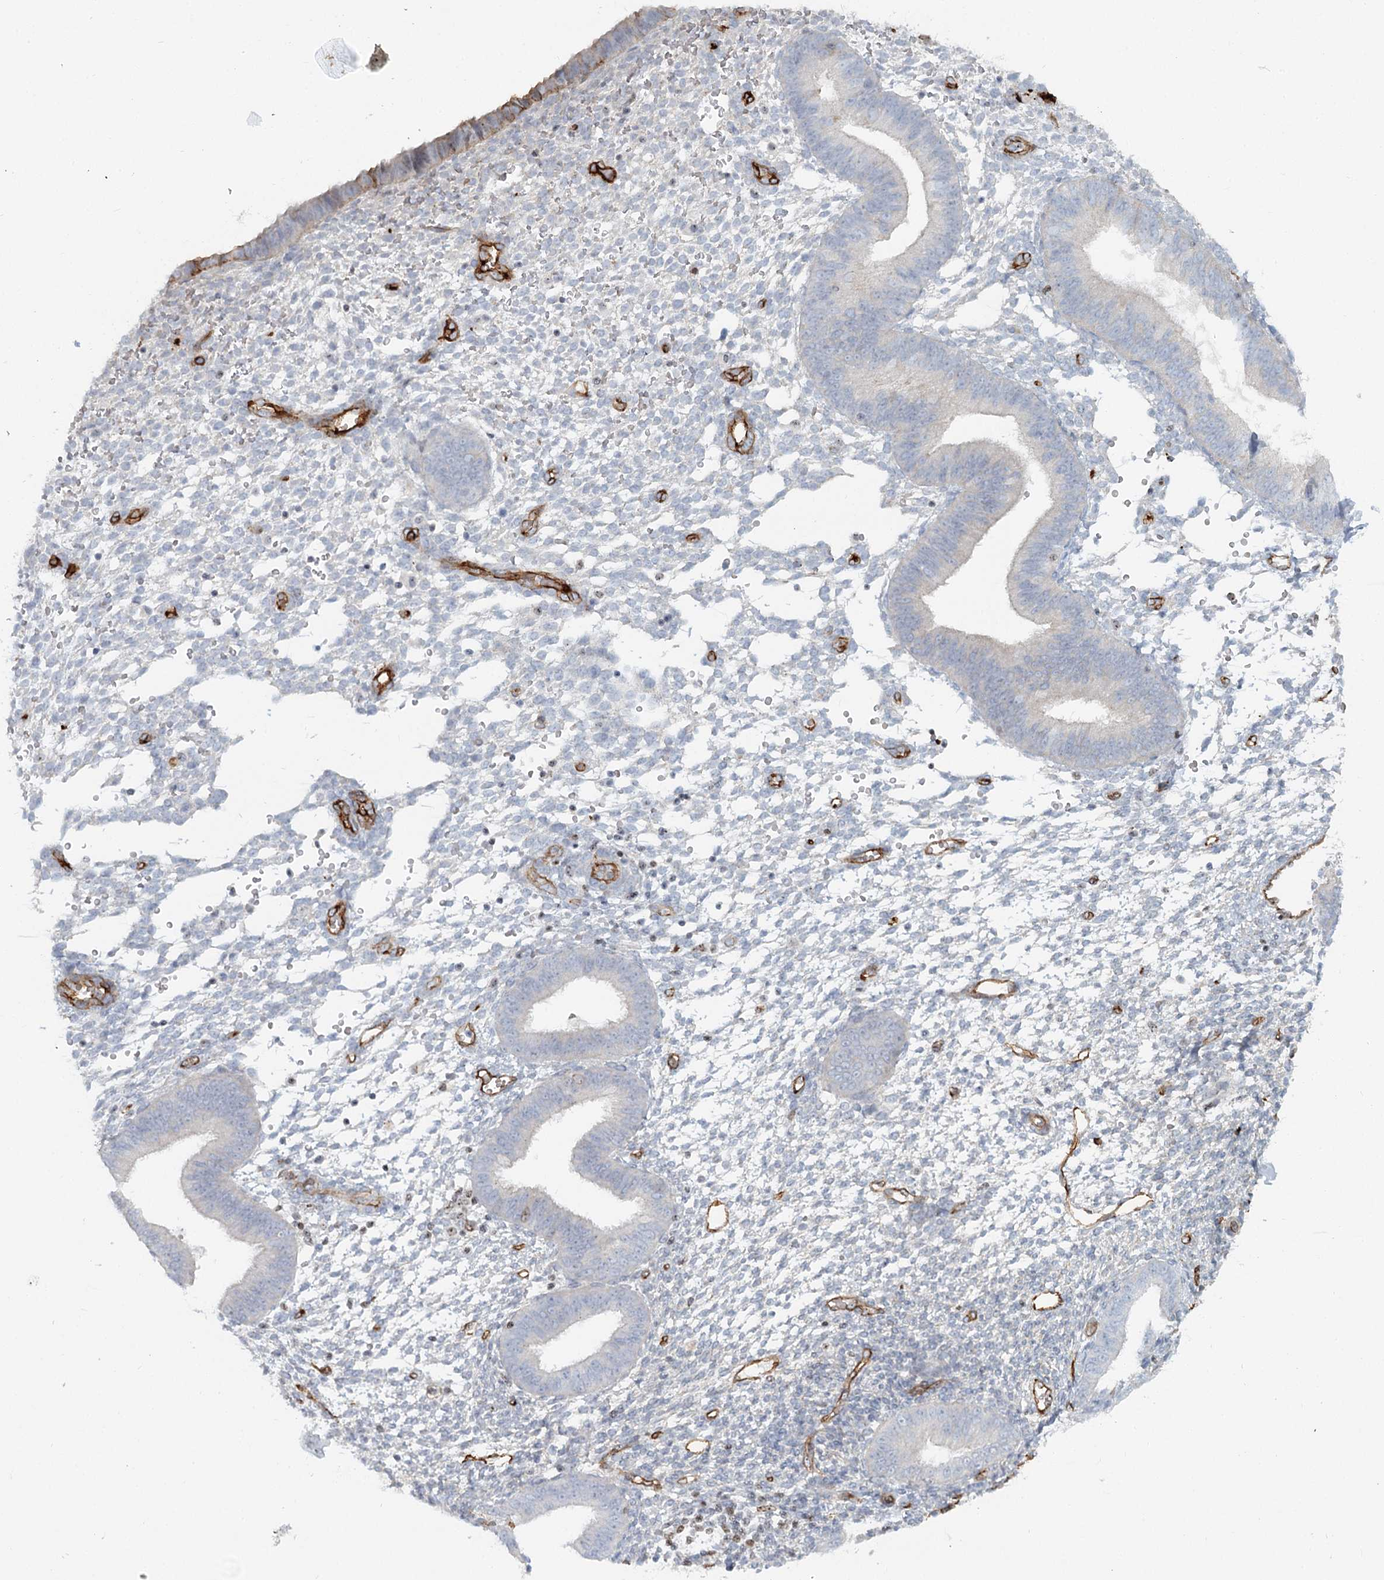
{"staining": {"intensity": "negative", "quantity": "none", "location": "none"}, "tissue": "endometrium", "cell_type": "Cells in endometrial stroma", "image_type": "normal", "snomed": [{"axis": "morphology", "description": "Normal tissue, NOS"}, {"axis": "topography", "description": "Uterus"}, {"axis": "topography", "description": "Endometrium"}], "caption": "Protein analysis of benign endometrium shows no significant staining in cells in endometrial stroma. (IHC, brightfield microscopy, high magnification).", "gene": "ZFYVE28", "patient": {"sex": "female", "age": 48}}